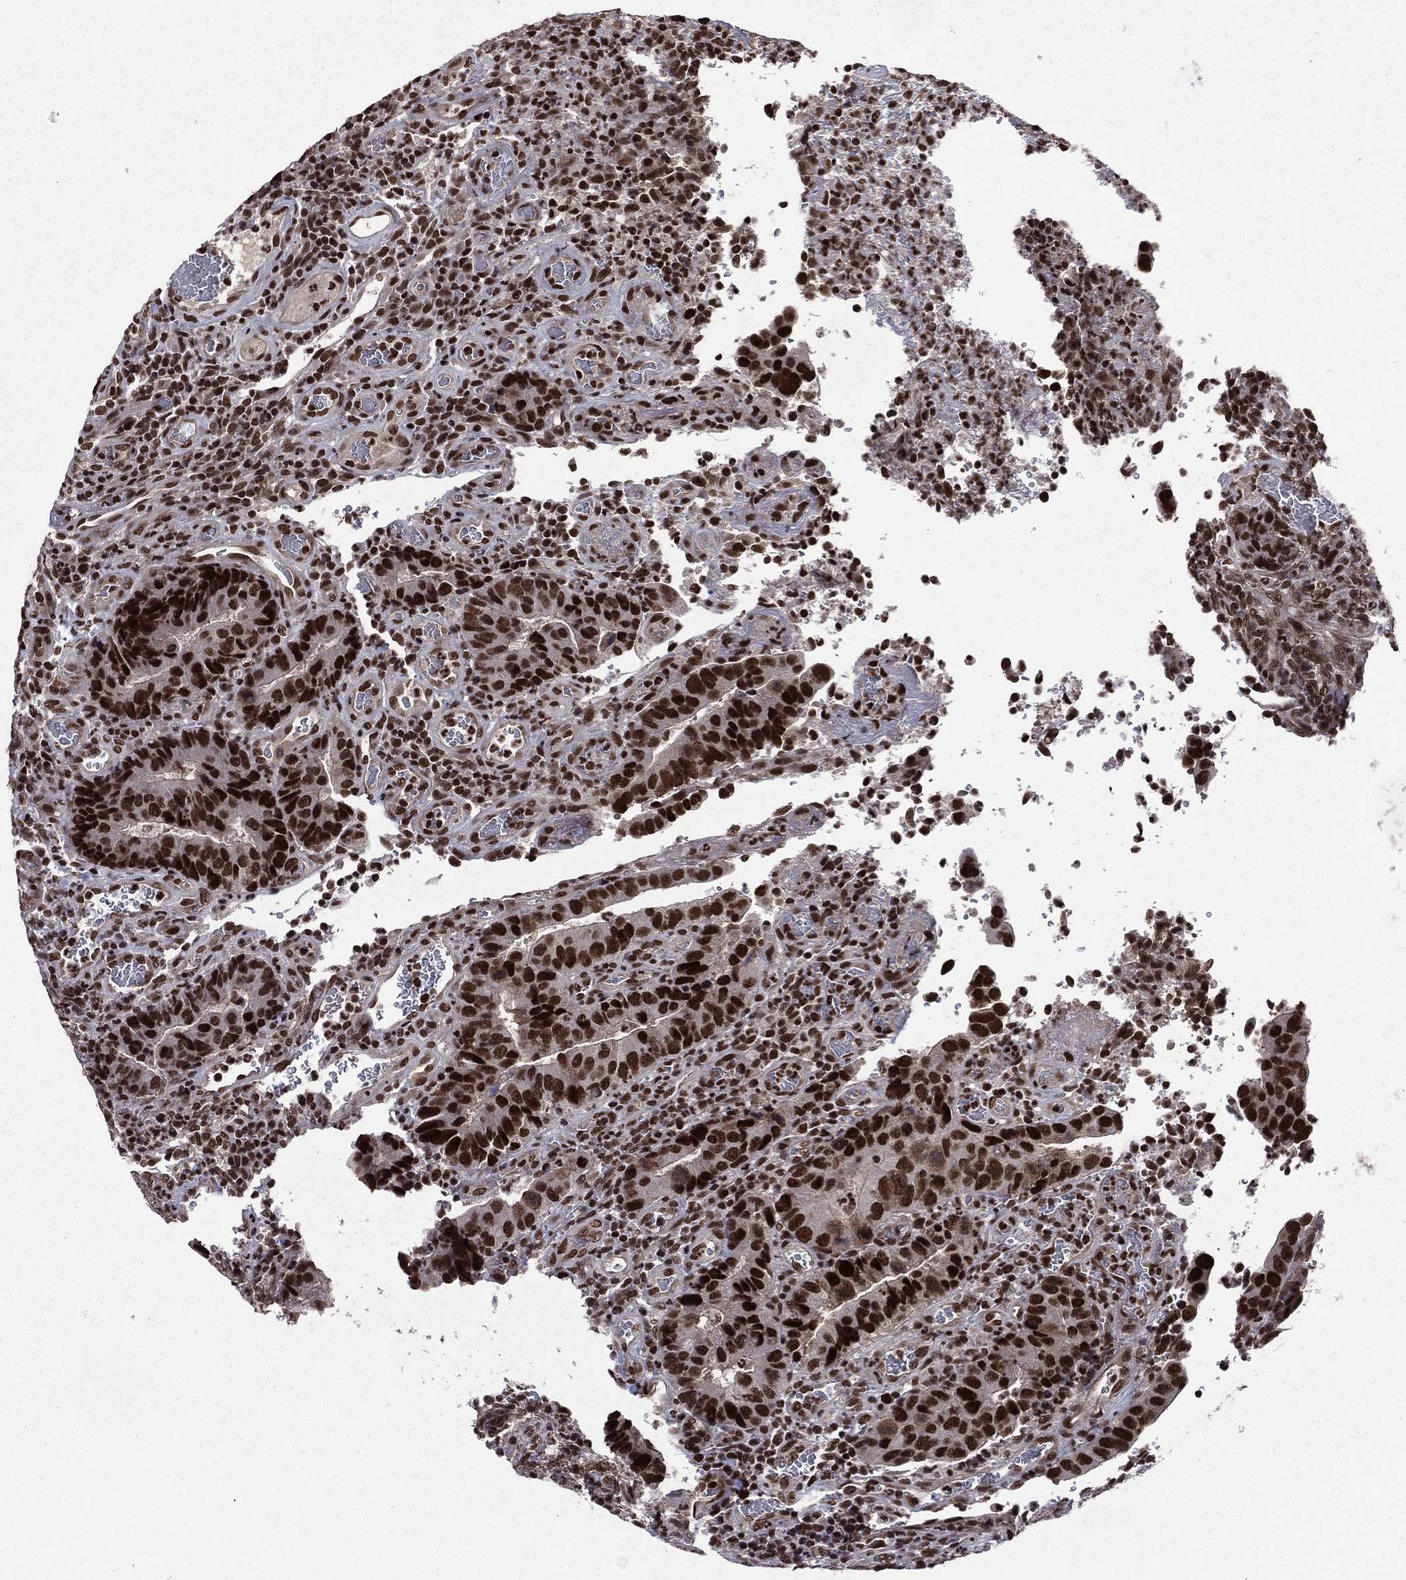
{"staining": {"intensity": "strong", "quantity": ">75%", "location": "nuclear"}, "tissue": "colorectal cancer", "cell_type": "Tumor cells", "image_type": "cancer", "snomed": [{"axis": "morphology", "description": "Adenocarcinoma, NOS"}, {"axis": "topography", "description": "Colon"}], "caption": "A brown stain labels strong nuclear expression of a protein in human colorectal cancer tumor cells. The protein is shown in brown color, while the nuclei are stained blue.", "gene": "SMC3", "patient": {"sex": "female", "age": 56}}